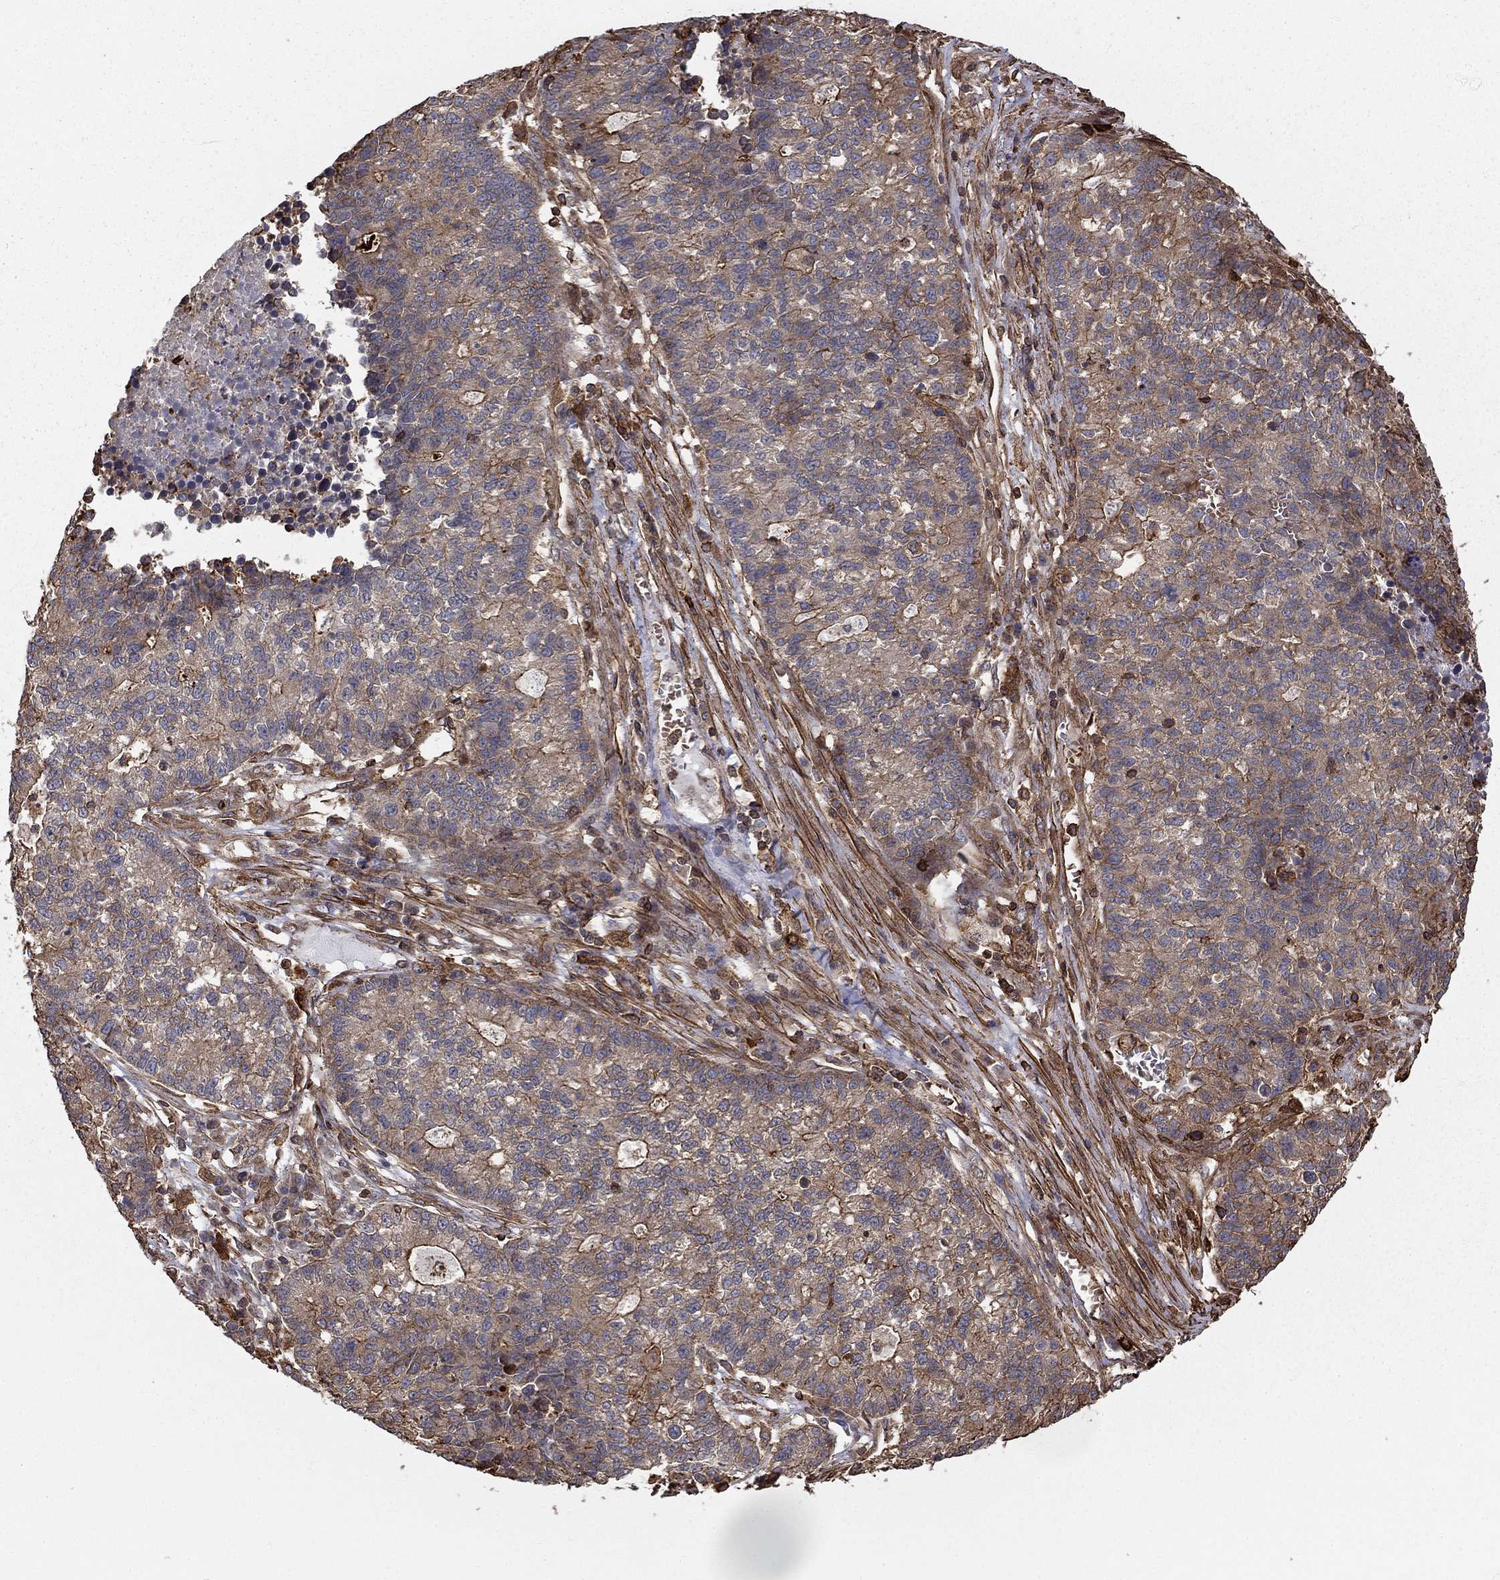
{"staining": {"intensity": "moderate", "quantity": "<25%", "location": "cytoplasmic/membranous"}, "tissue": "lung cancer", "cell_type": "Tumor cells", "image_type": "cancer", "snomed": [{"axis": "morphology", "description": "Adenocarcinoma, NOS"}, {"axis": "topography", "description": "Lung"}], "caption": "Protein staining reveals moderate cytoplasmic/membranous positivity in approximately <25% of tumor cells in lung adenocarcinoma. Immunohistochemistry (ihc) stains the protein in brown and the nuclei are stained blue.", "gene": "HABP4", "patient": {"sex": "male", "age": 57}}